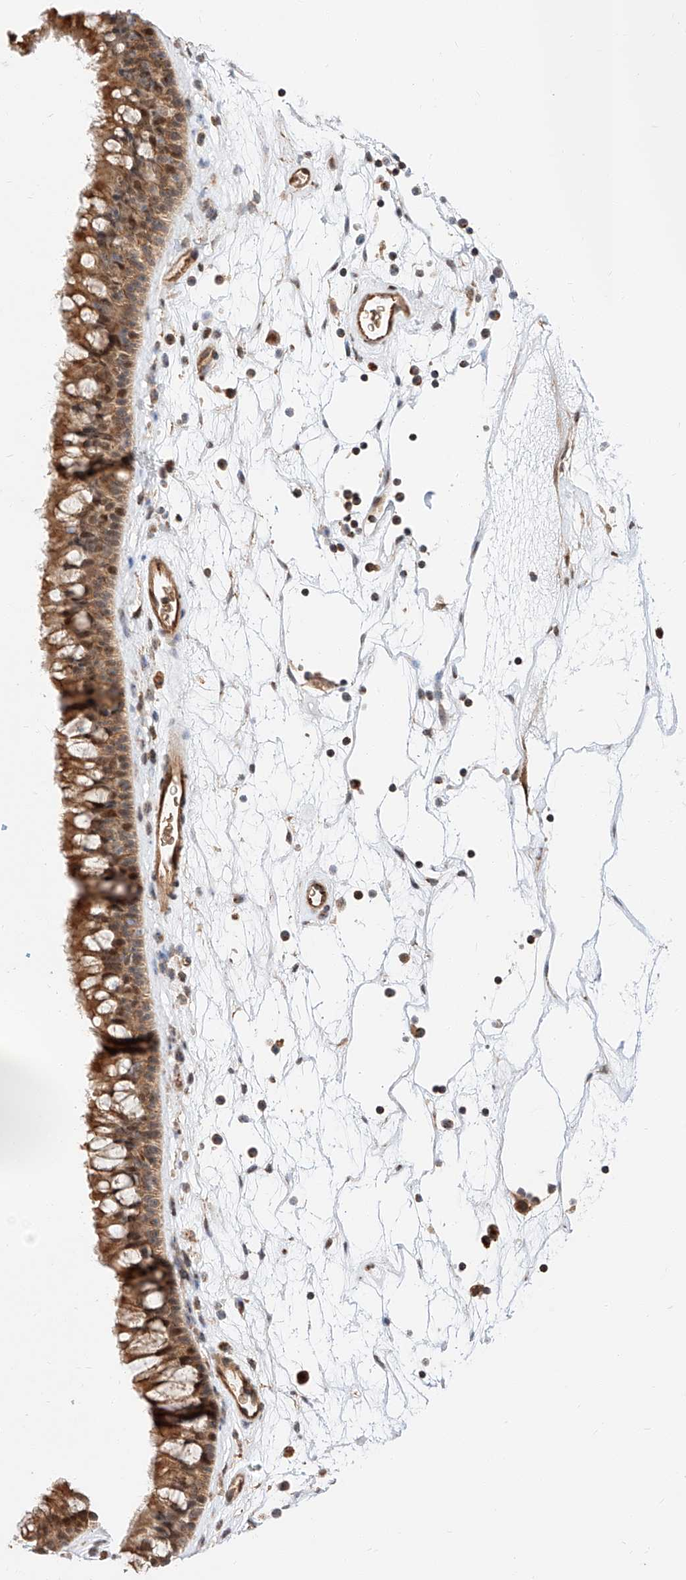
{"staining": {"intensity": "moderate", "quantity": ">75%", "location": "cytoplasmic/membranous"}, "tissue": "nasopharynx", "cell_type": "Respiratory epithelial cells", "image_type": "normal", "snomed": [{"axis": "morphology", "description": "Normal tissue, NOS"}, {"axis": "topography", "description": "Nasopharynx"}], "caption": "High-power microscopy captured an IHC photomicrograph of unremarkable nasopharynx, revealing moderate cytoplasmic/membranous positivity in about >75% of respiratory epithelial cells. Using DAB (brown) and hematoxylin (blue) stains, captured at high magnification using brightfield microscopy.", "gene": "THTPA", "patient": {"sex": "male", "age": 64}}